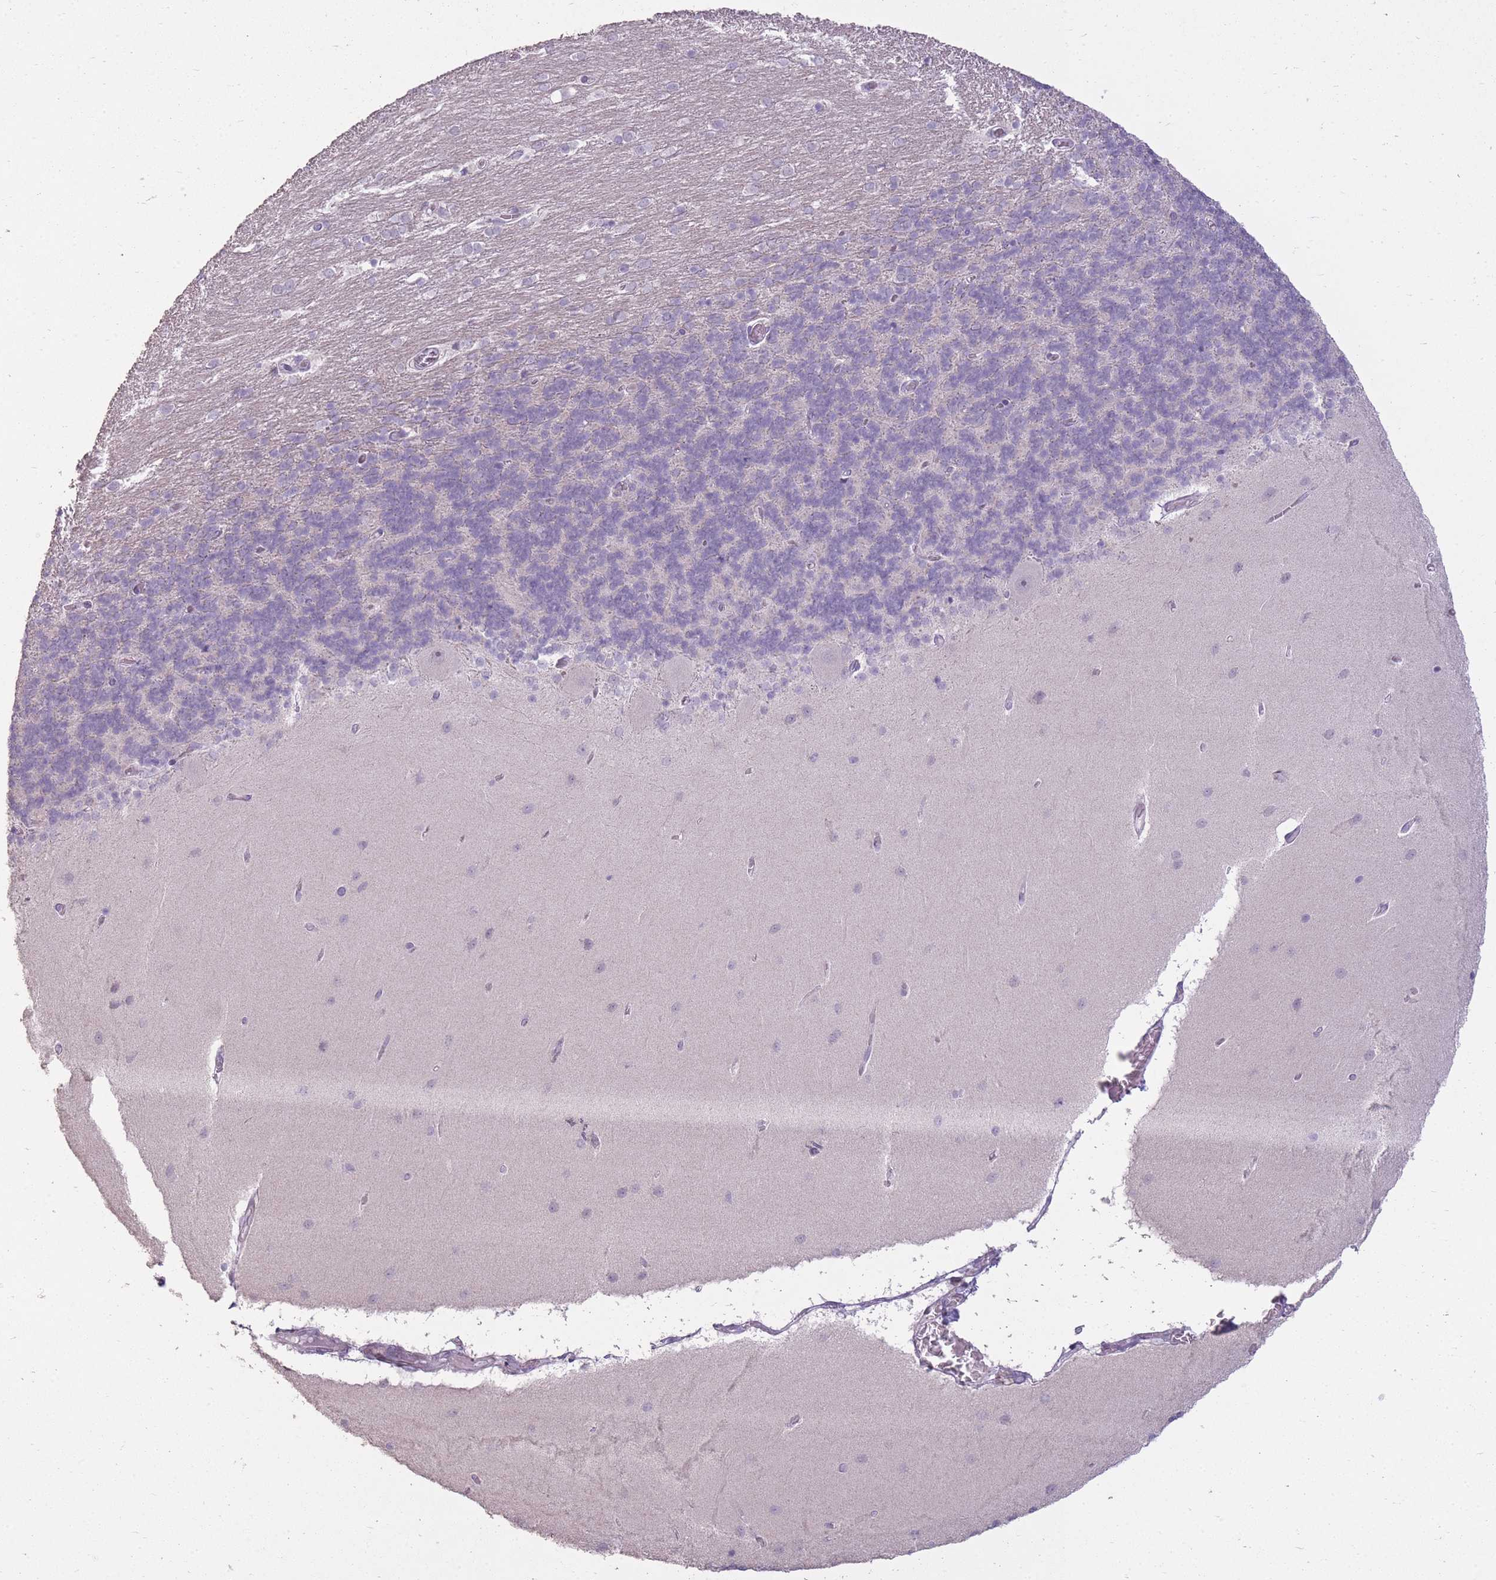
{"staining": {"intensity": "negative", "quantity": "none", "location": "none"}, "tissue": "cerebellum", "cell_type": "Cells in granular layer", "image_type": "normal", "snomed": [{"axis": "morphology", "description": "Normal tissue, NOS"}, {"axis": "topography", "description": "Cerebellum"}], "caption": "An IHC image of normal cerebellum is shown. There is no staining in cells in granular layer of cerebellum. (DAB immunohistochemistry (IHC) with hematoxylin counter stain).", "gene": "ZBTB24", "patient": {"sex": "female", "age": 54}}